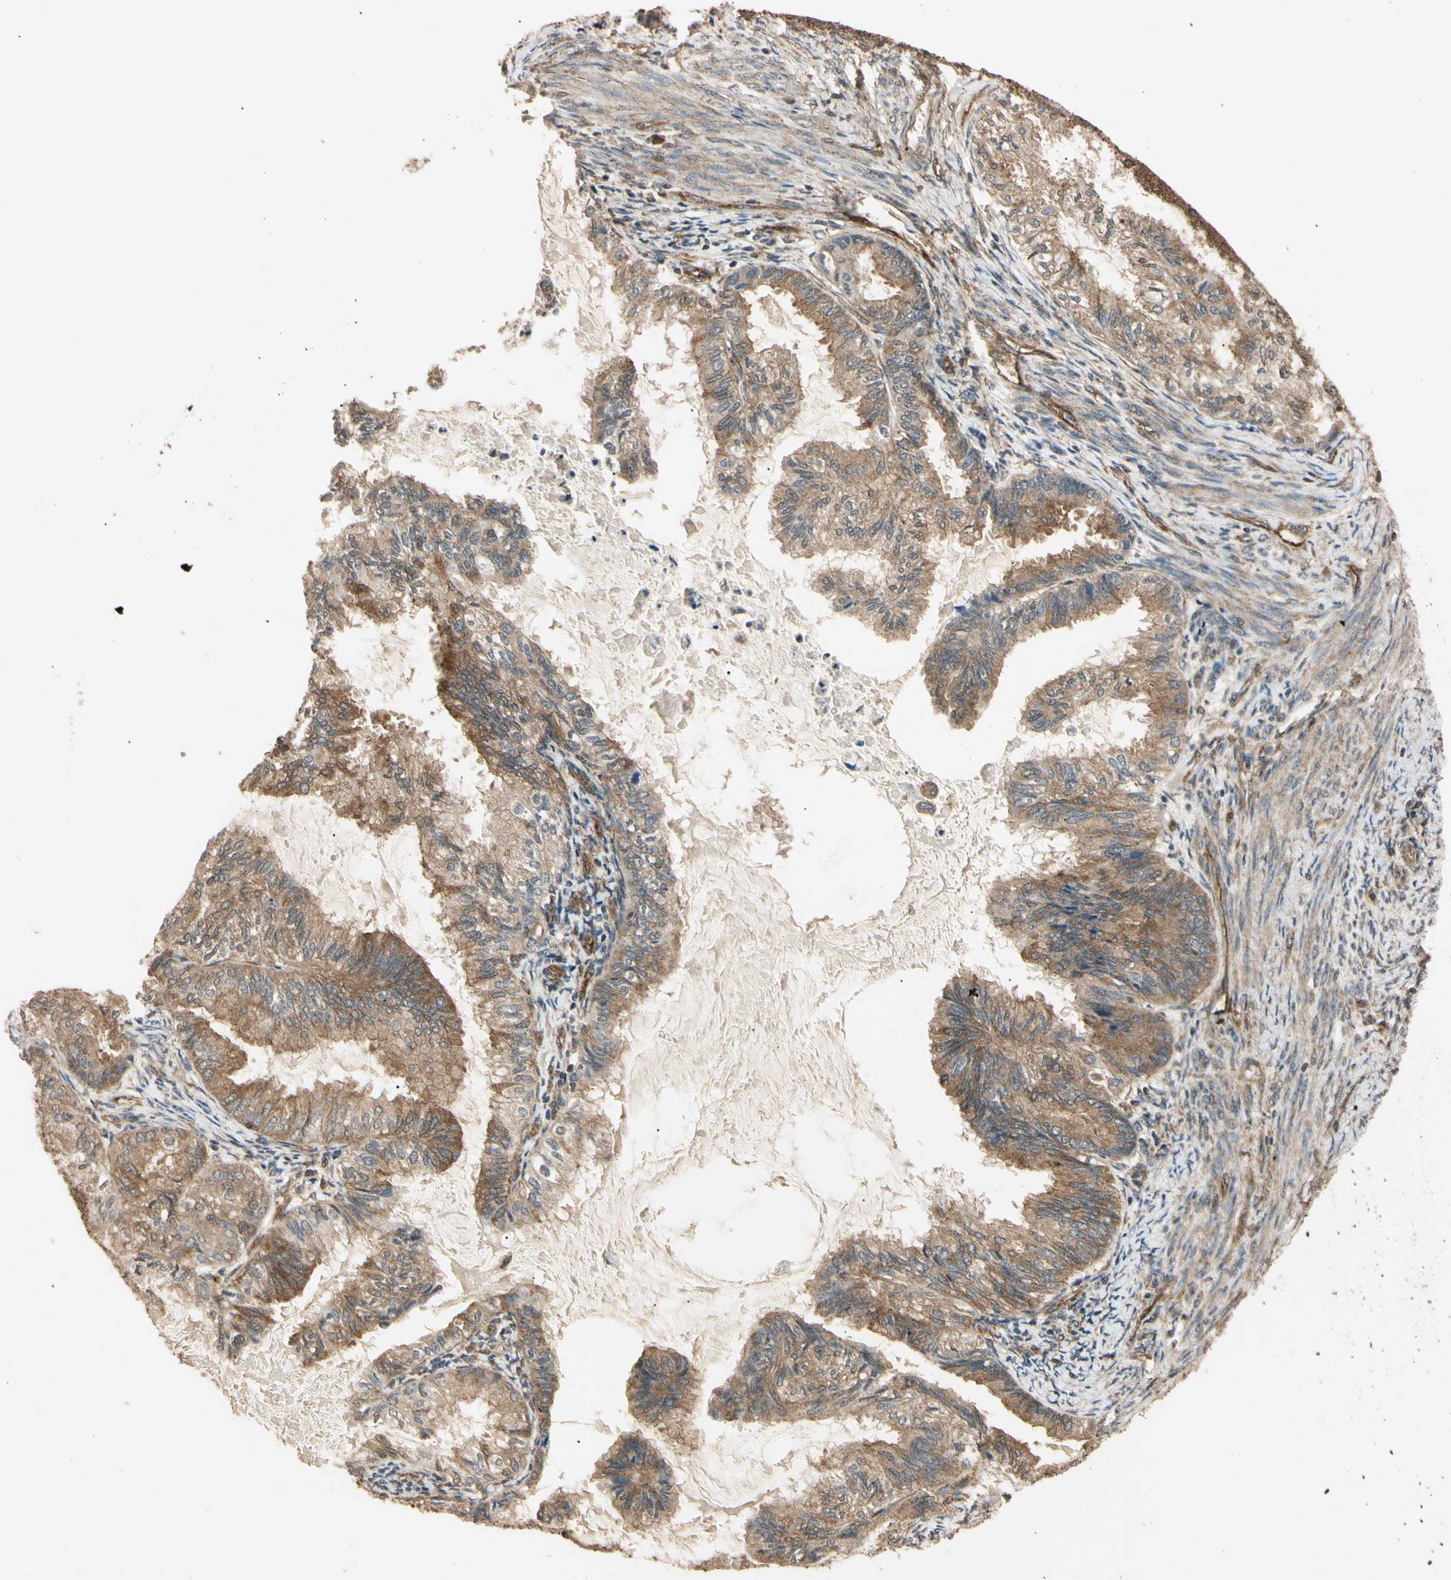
{"staining": {"intensity": "moderate", "quantity": "25%-75%", "location": "cytoplasmic/membranous"}, "tissue": "cervical cancer", "cell_type": "Tumor cells", "image_type": "cancer", "snomed": [{"axis": "morphology", "description": "Normal tissue, NOS"}, {"axis": "morphology", "description": "Adenocarcinoma, NOS"}, {"axis": "topography", "description": "Cervix"}, {"axis": "topography", "description": "Endometrium"}], "caption": "Tumor cells demonstrate moderate cytoplasmic/membranous positivity in approximately 25%-75% of cells in cervical adenocarcinoma.", "gene": "EPN1", "patient": {"sex": "female", "age": 86}}